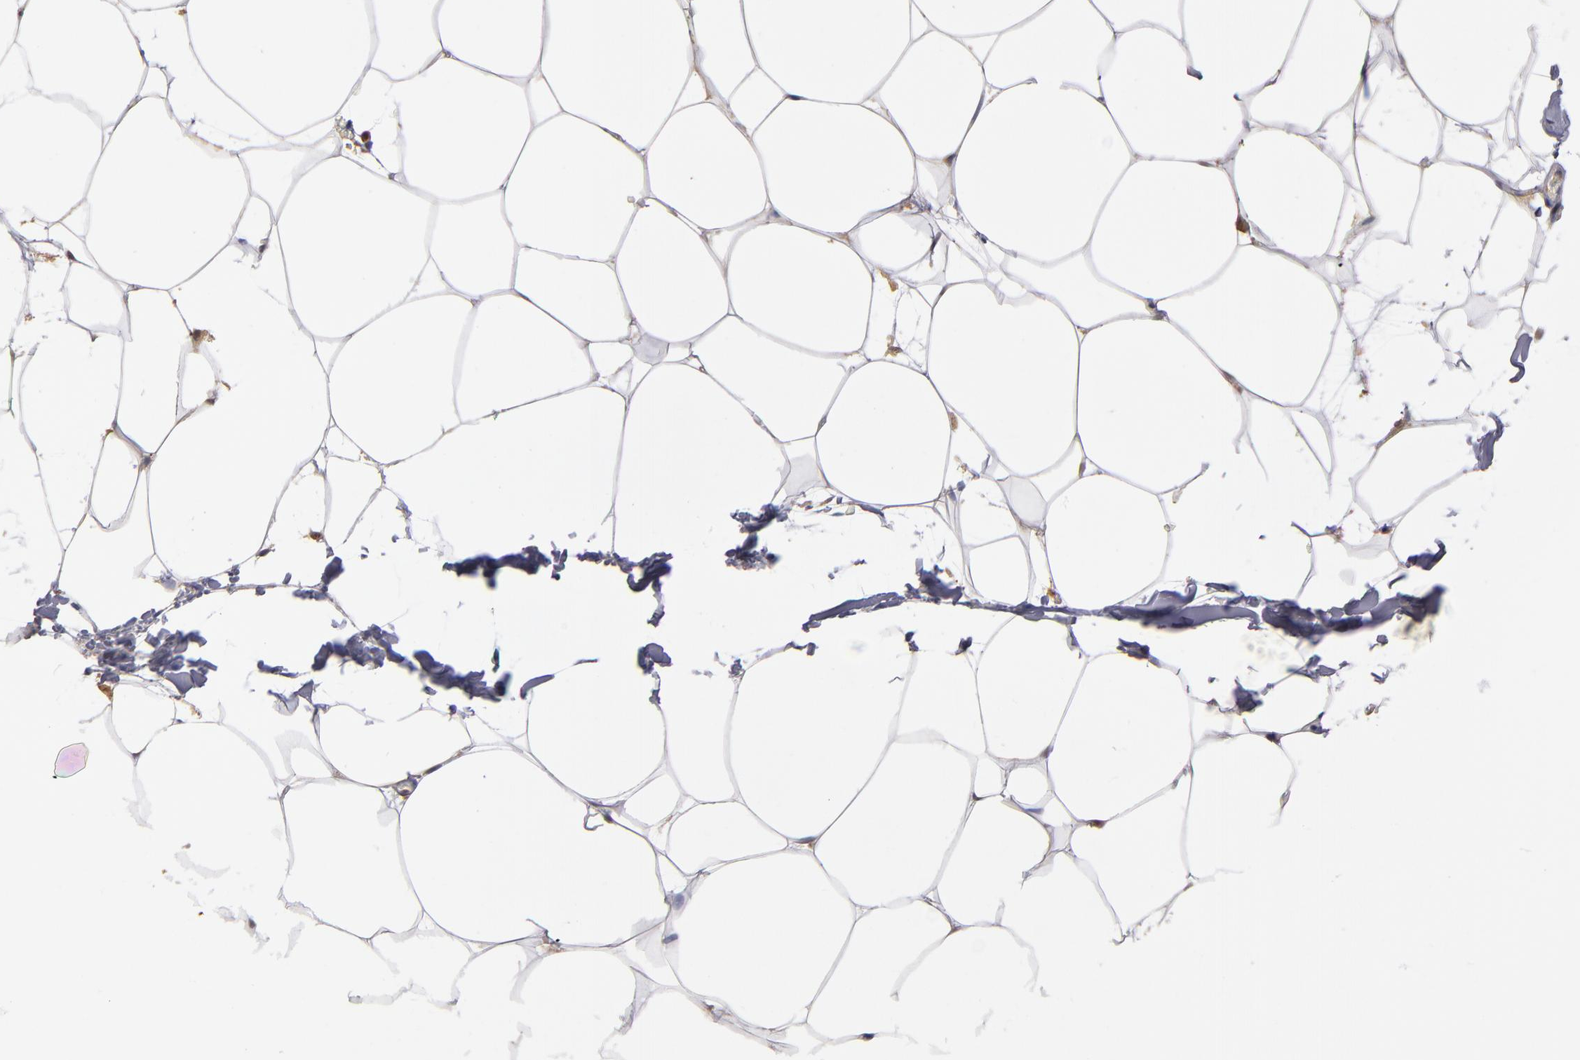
{"staining": {"intensity": "weak", "quantity": ">75%", "location": "cytoplasmic/membranous"}, "tissue": "adipose tissue", "cell_type": "Adipocytes", "image_type": "normal", "snomed": [{"axis": "morphology", "description": "Normal tissue, NOS"}, {"axis": "morphology", "description": "Duct carcinoma"}, {"axis": "topography", "description": "Breast"}, {"axis": "topography", "description": "Adipose tissue"}], "caption": "Adipocytes show low levels of weak cytoplasmic/membranous expression in approximately >75% of cells in normal adipose tissue. (IHC, brightfield microscopy, high magnification).", "gene": "GMFB", "patient": {"sex": "female", "age": 37}}